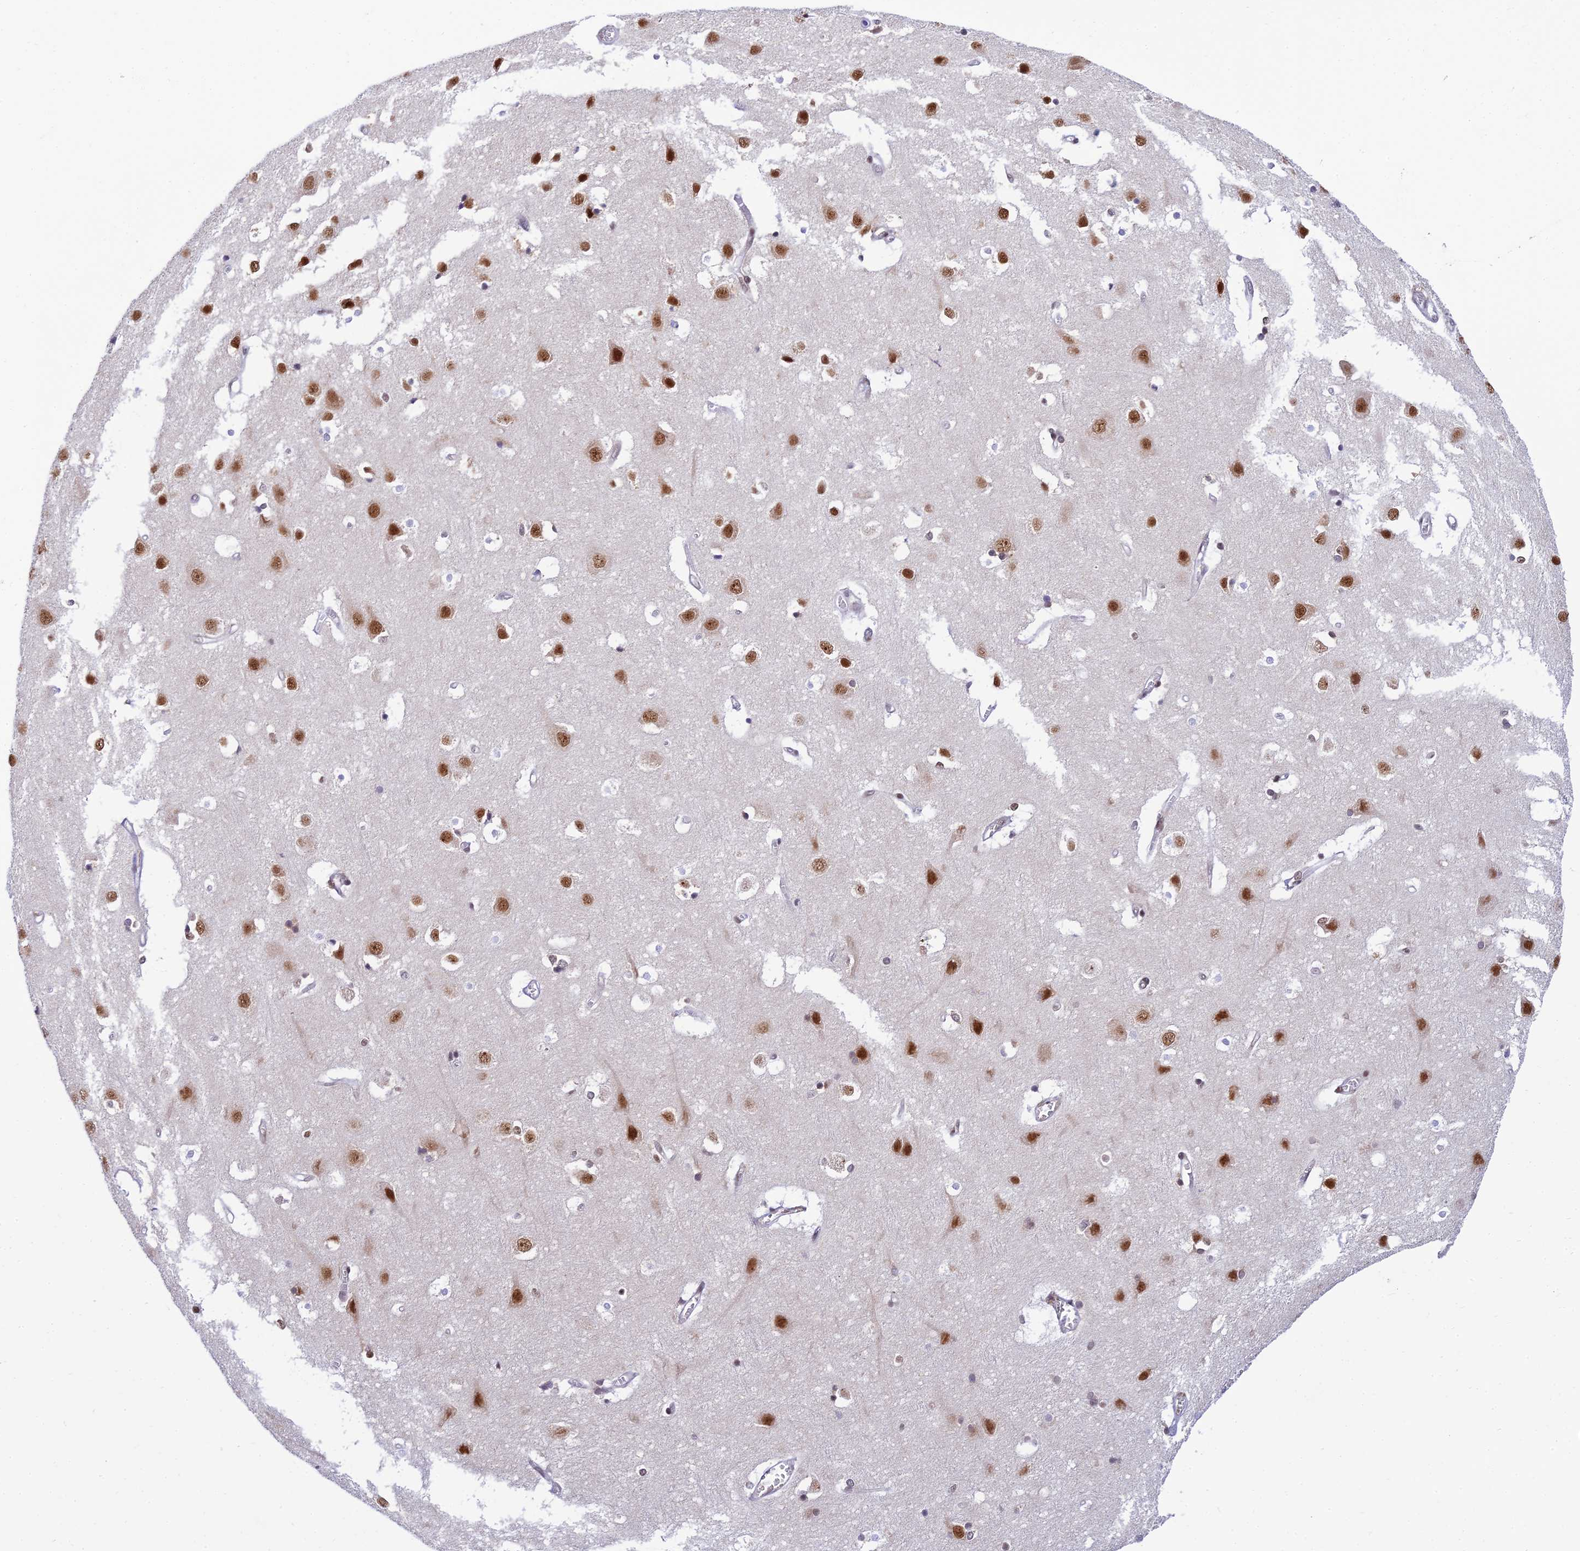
{"staining": {"intensity": "weak", "quantity": "25%-75%", "location": "nuclear"}, "tissue": "cerebral cortex", "cell_type": "Endothelial cells", "image_type": "normal", "snomed": [{"axis": "morphology", "description": "Normal tissue, NOS"}, {"axis": "topography", "description": "Cerebral cortex"}], "caption": "Brown immunohistochemical staining in normal human cerebral cortex exhibits weak nuclear positivity in about 25%-75% of endothelial cells.", "gene": "USP22", "patient": {"sex": "male", "age": 54}}